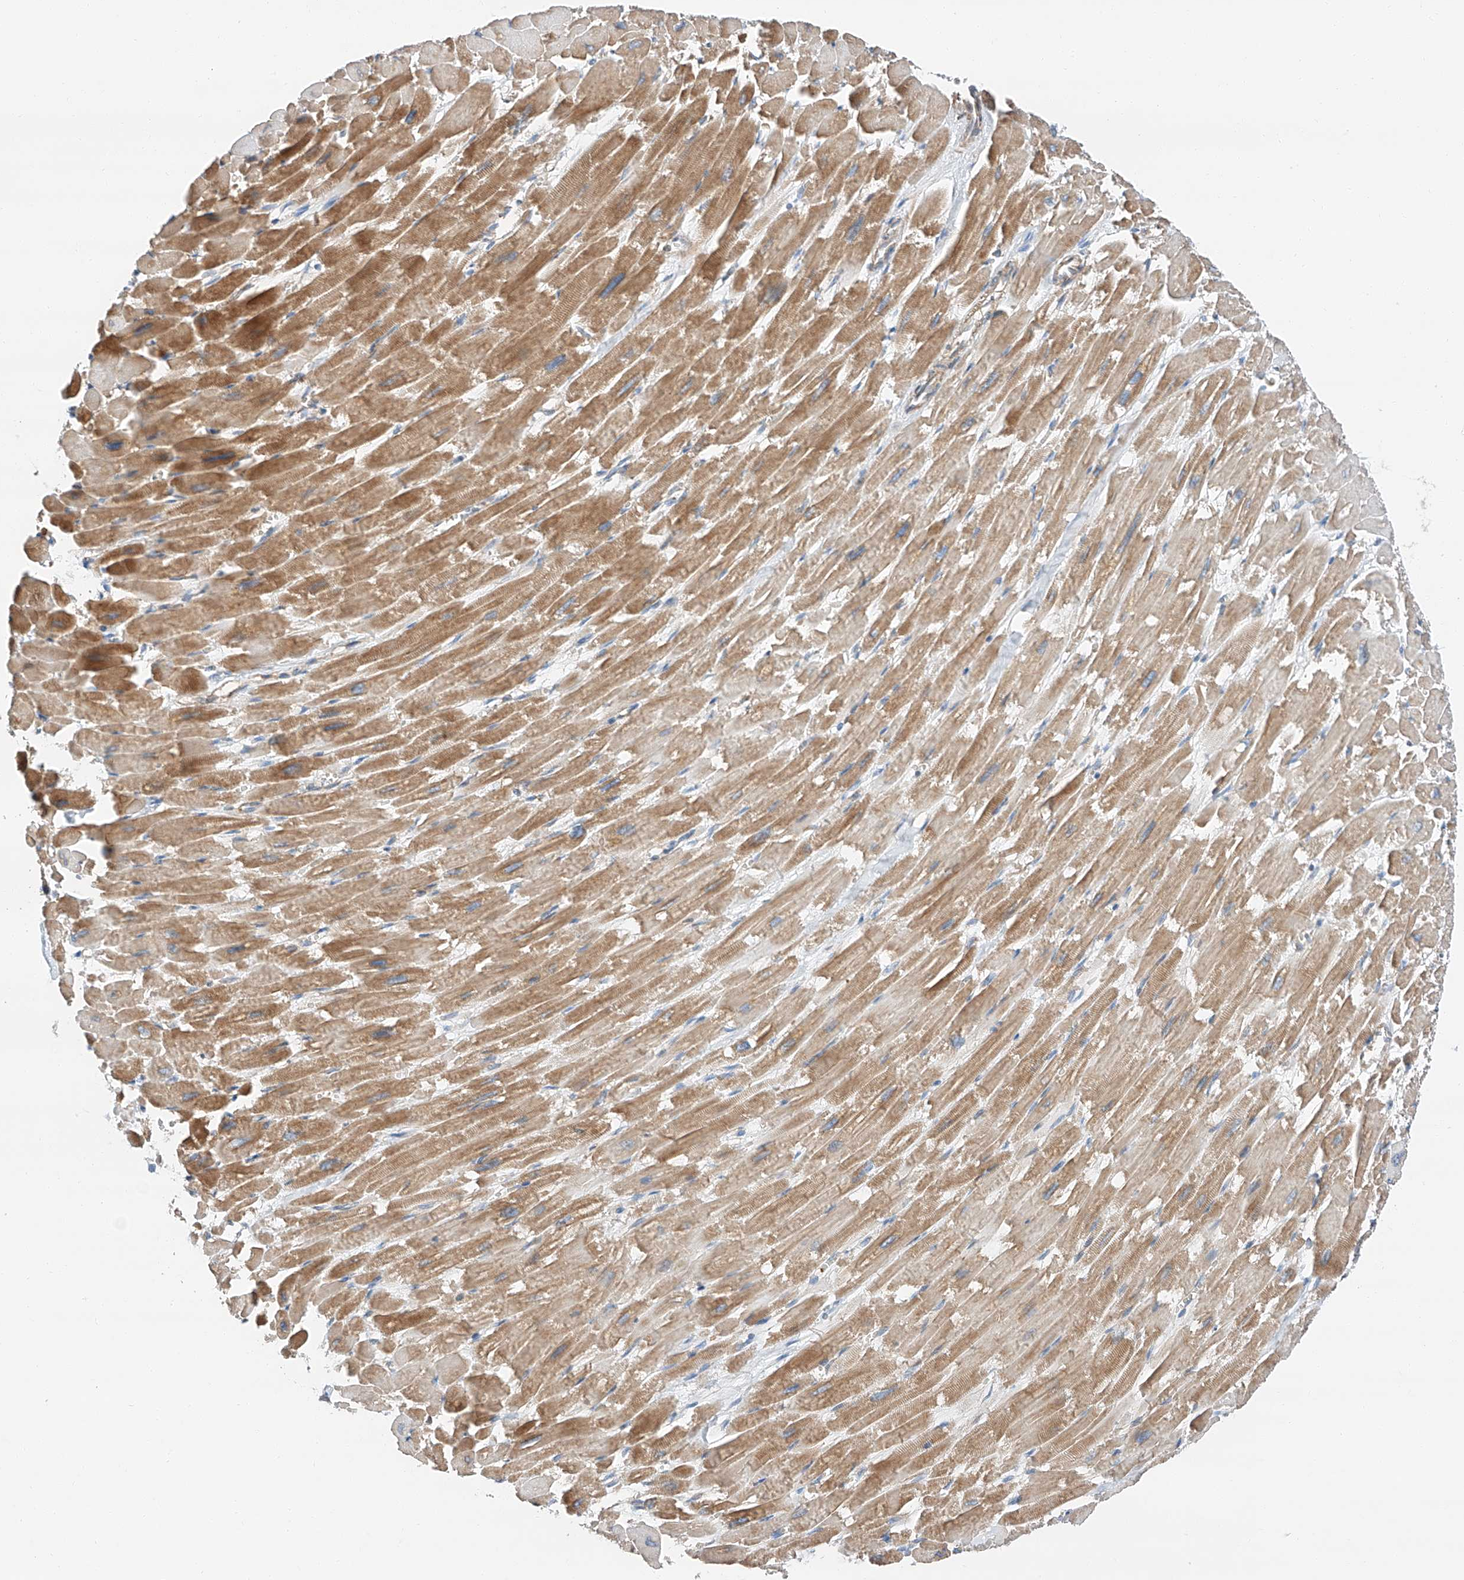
{"staining": {"intensity": "moderate", "quantity": ">75%", "location": "cytoplasmic/membranous"}, "tissue": "heart muscle", "cell_type": "Cardiomyocytes", "image_type": "normal", "snomed": [{"axis": "morphology", "description": "Normal tissue, NOS"}, {"axis": "topography", "description": "Heart"}], "caption": "Protein staining by immunohistochemistry (IHC) demonstrates moderate cytoplasmic/membranous staining in about >75% of cardiomyocytes in unremarkable heart muscle.", "gene": "ZC3H15", "patient": {"sex": "male", "age": 54}}